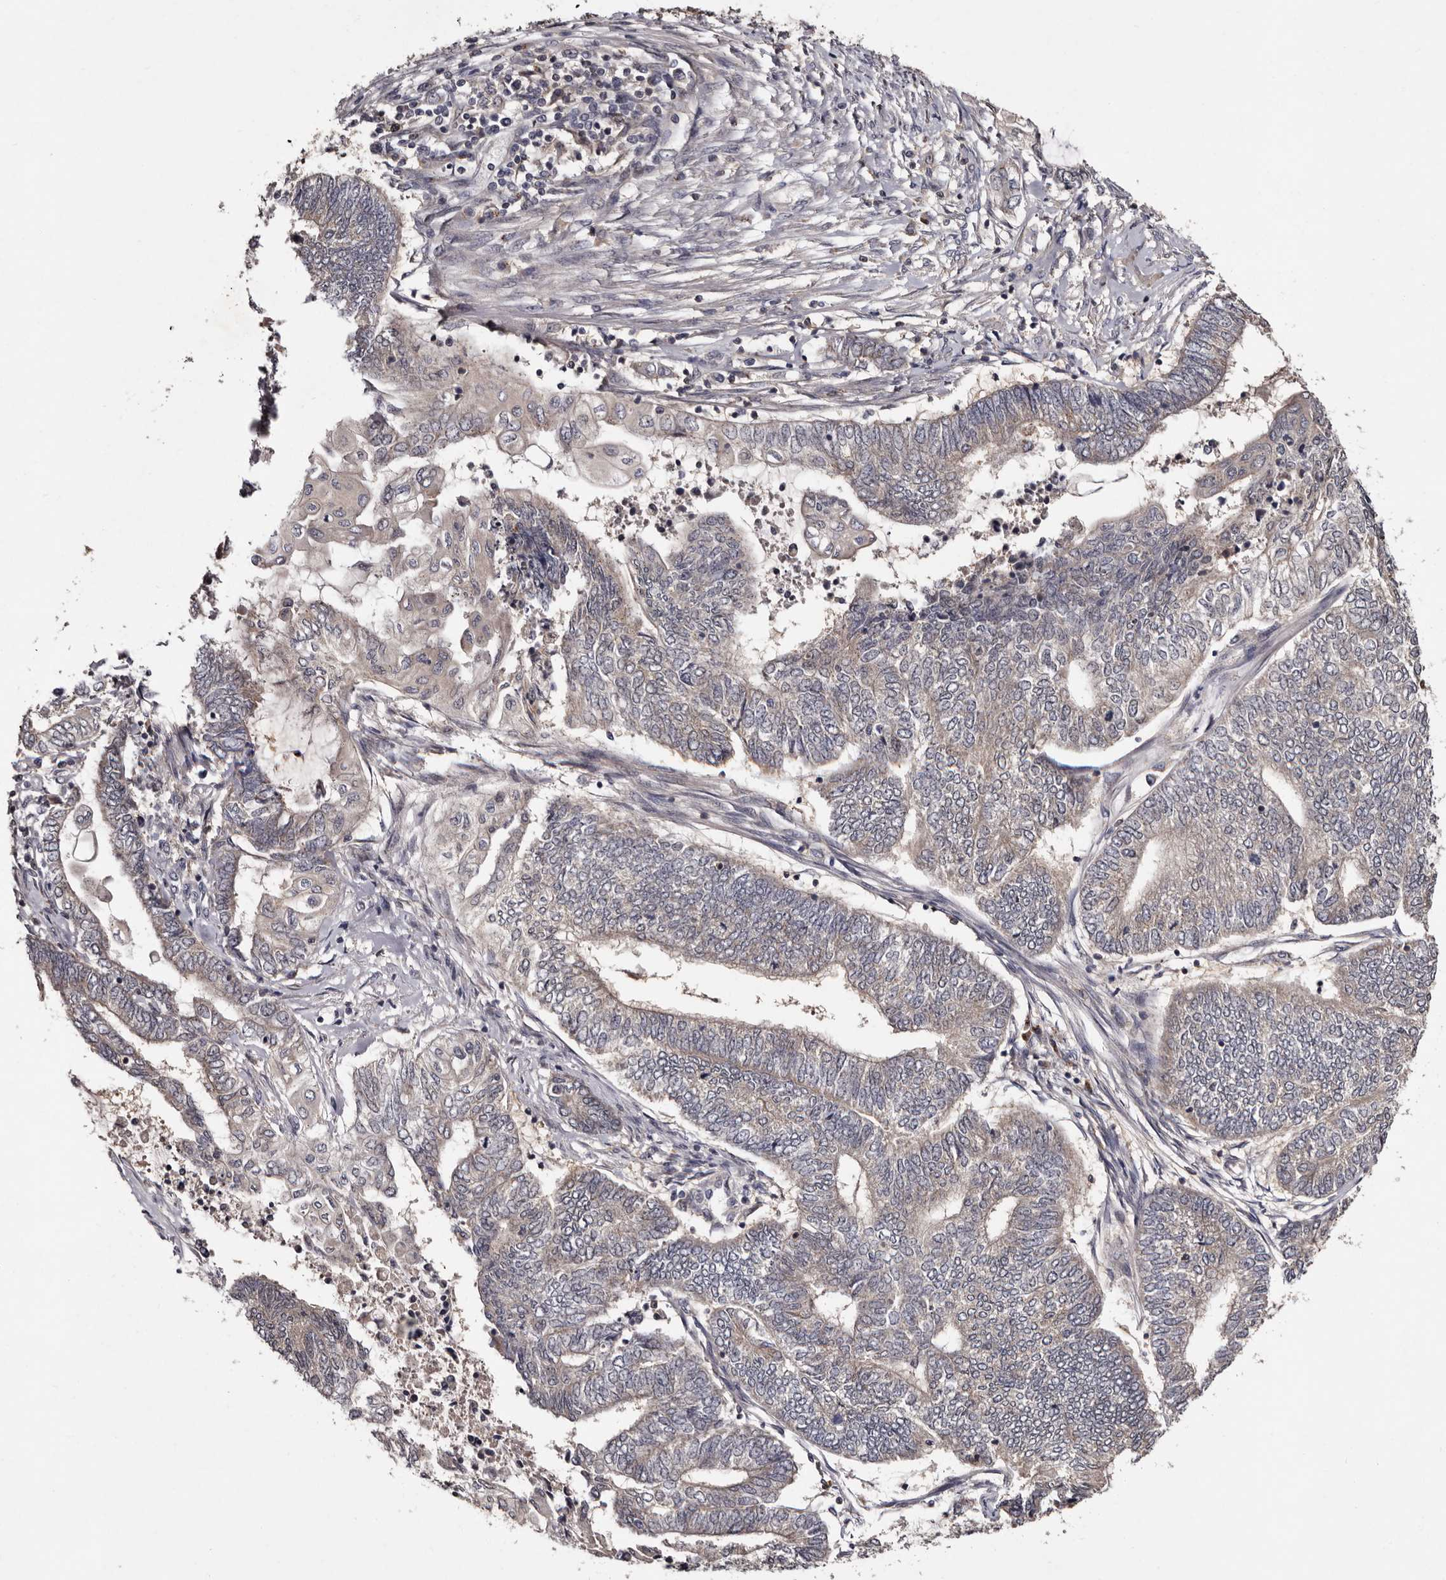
{"staining": {"intensity": "negative", "quantity": "none", "location": "none"}, "tissue": "endometrial cancer", "cell_type": "Tumor cells", "image_type": "cancer", "snomed": [{"axis": "morphology", "description": "Adenocarcinoma, NOS"}, {"axis": "topography", "description": "Uterus"}, {"axis": "topography", "description": "Endometrium"}], "caption": "Tumor cells show no significant expression in adenocarcinoma (endometrial).", "gene": "DNPH1", "patient": {"sex": "female", "age": 70}}